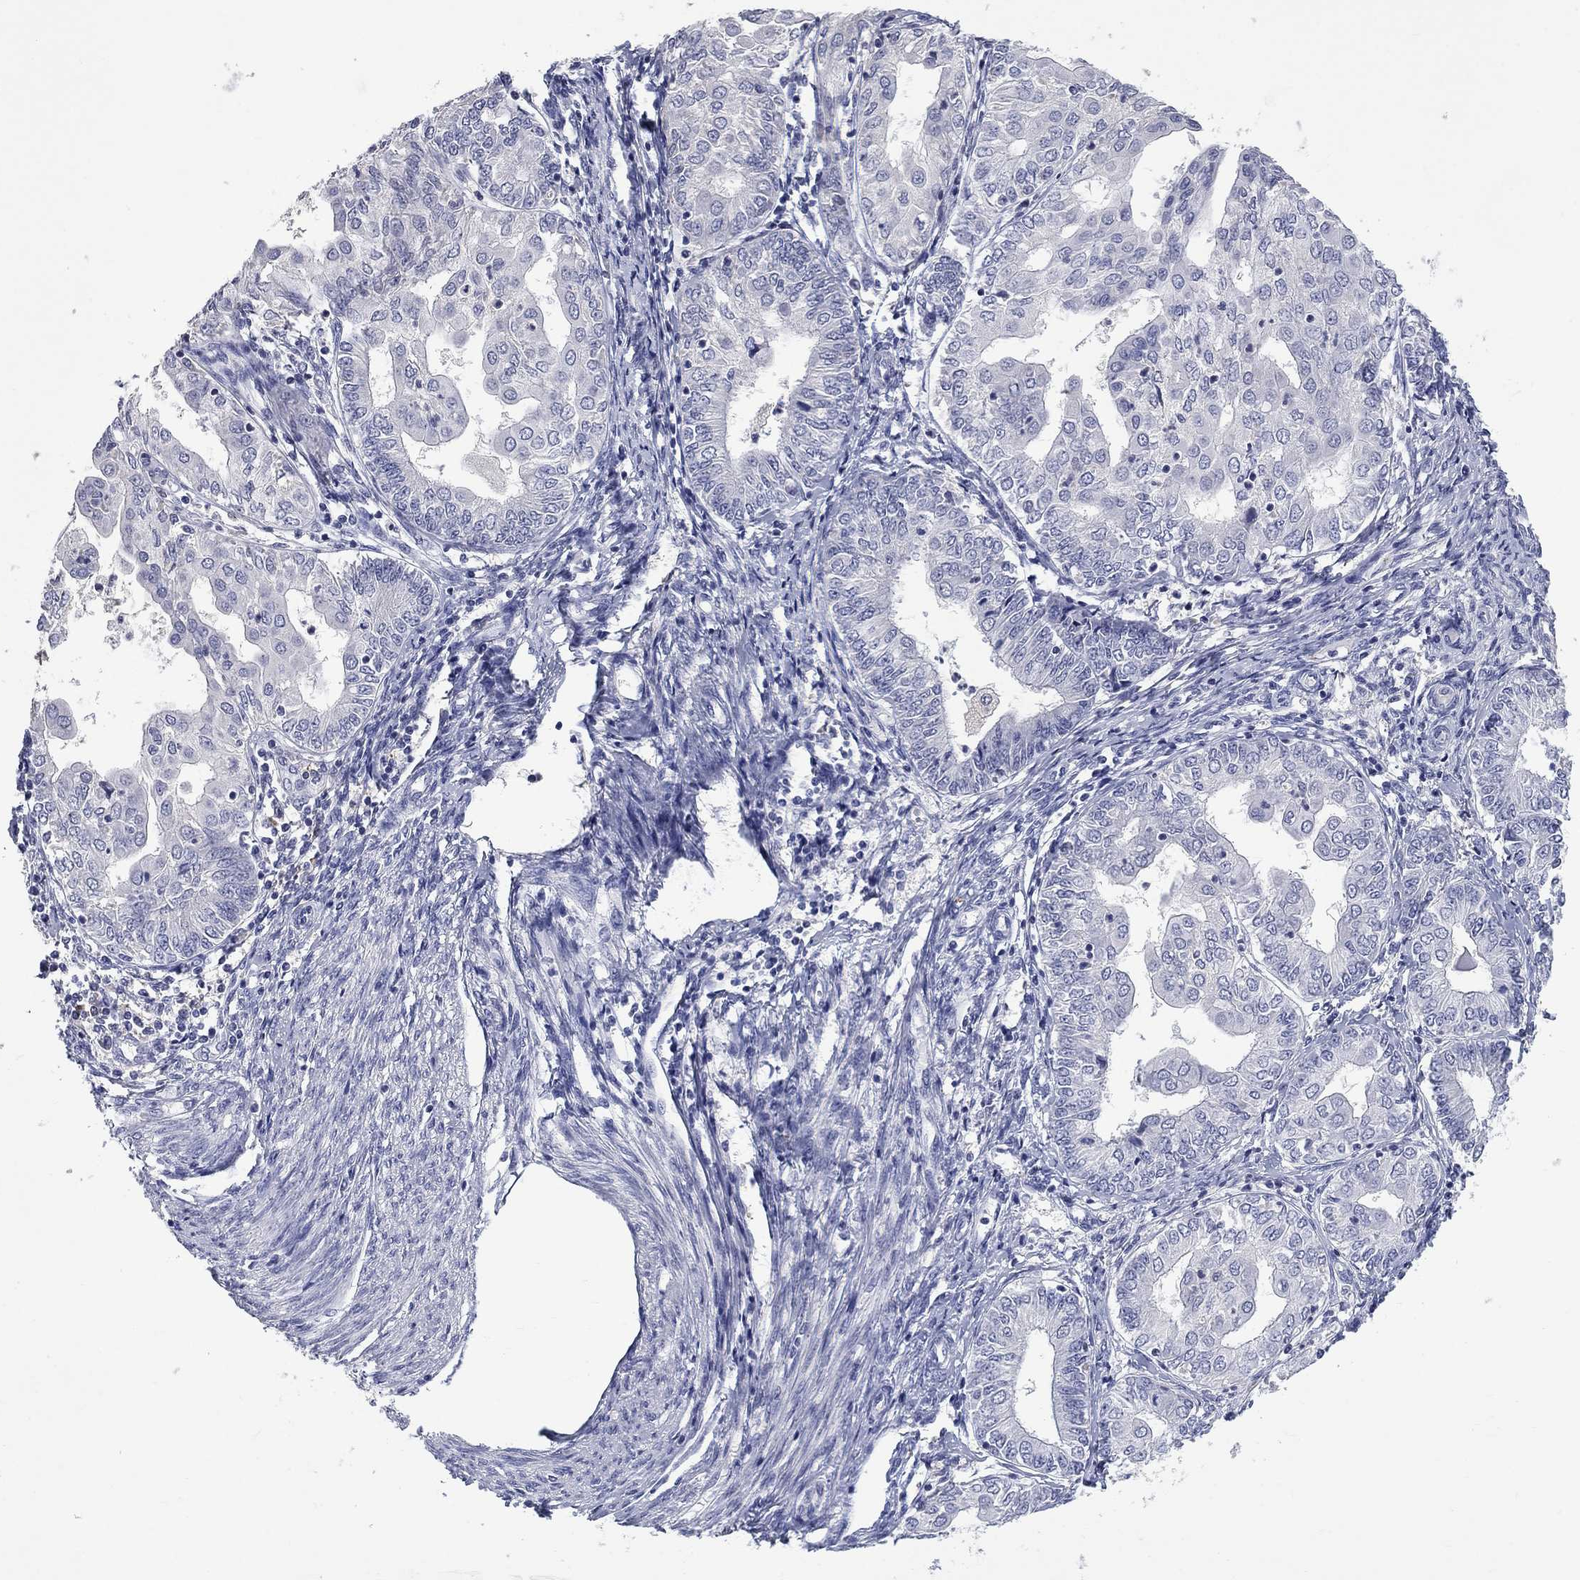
{"staining": {"intensity": "negative", "quantity": "none", "location": "none"}, "tissue": "endometrial cancer", "cell_type": "Tumor cells", "image_type": "cancer", "snomed": [{"axis": "morphology", "description": "Adenocarcinoma, NOS"}, {"axis": "topography", "description": "Endometrium"}], "caption": "Human endometrial cancer stained for a protein using IHC reveals no positivity in tumor cells.", "gene": "PLEK", "patient": {"sex": "female", "age": 68}}